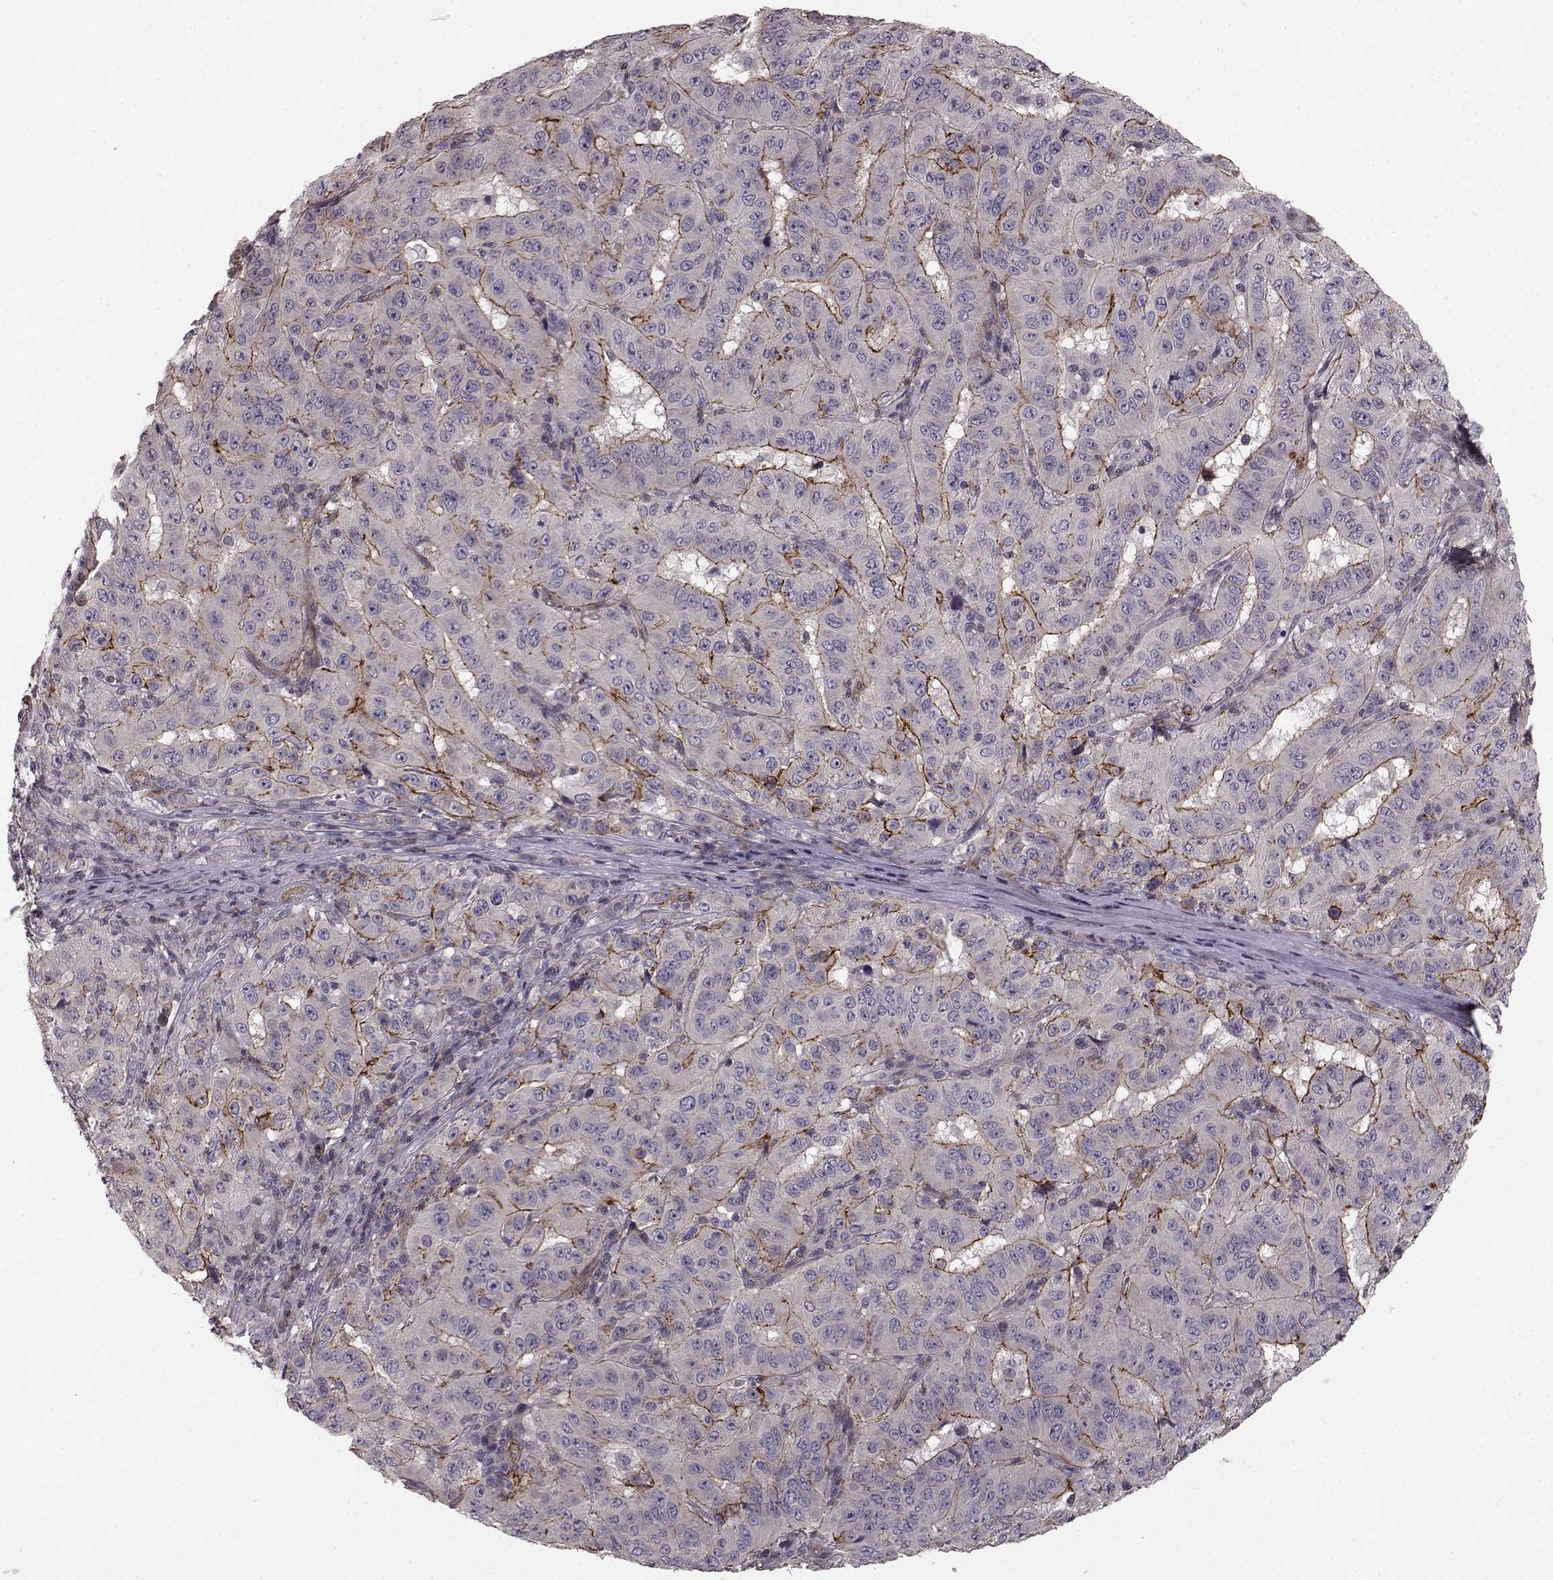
{"staining": {"intensity": "moderate", "quantity": "<25%", "location": "cytoplasmic/membranous"}, "tissue": "pancreatic cancer", "cell_type": "Tumor cells", "image_type": "cancer", "snomed": [{"axis": "morphology", "description": "Adenocarcinoma, NOS"}, {"axis": "topography", "description": "Pancreas"}], "caption": "Human adenocarcinoma (pancreatic) stained with a brown dye reveals moderate cytoplasmic/membranous positive expression in about <25% of tumor cells.", "gene": "SLC22A18", "patient": {"sex": "male", "age": 63}}